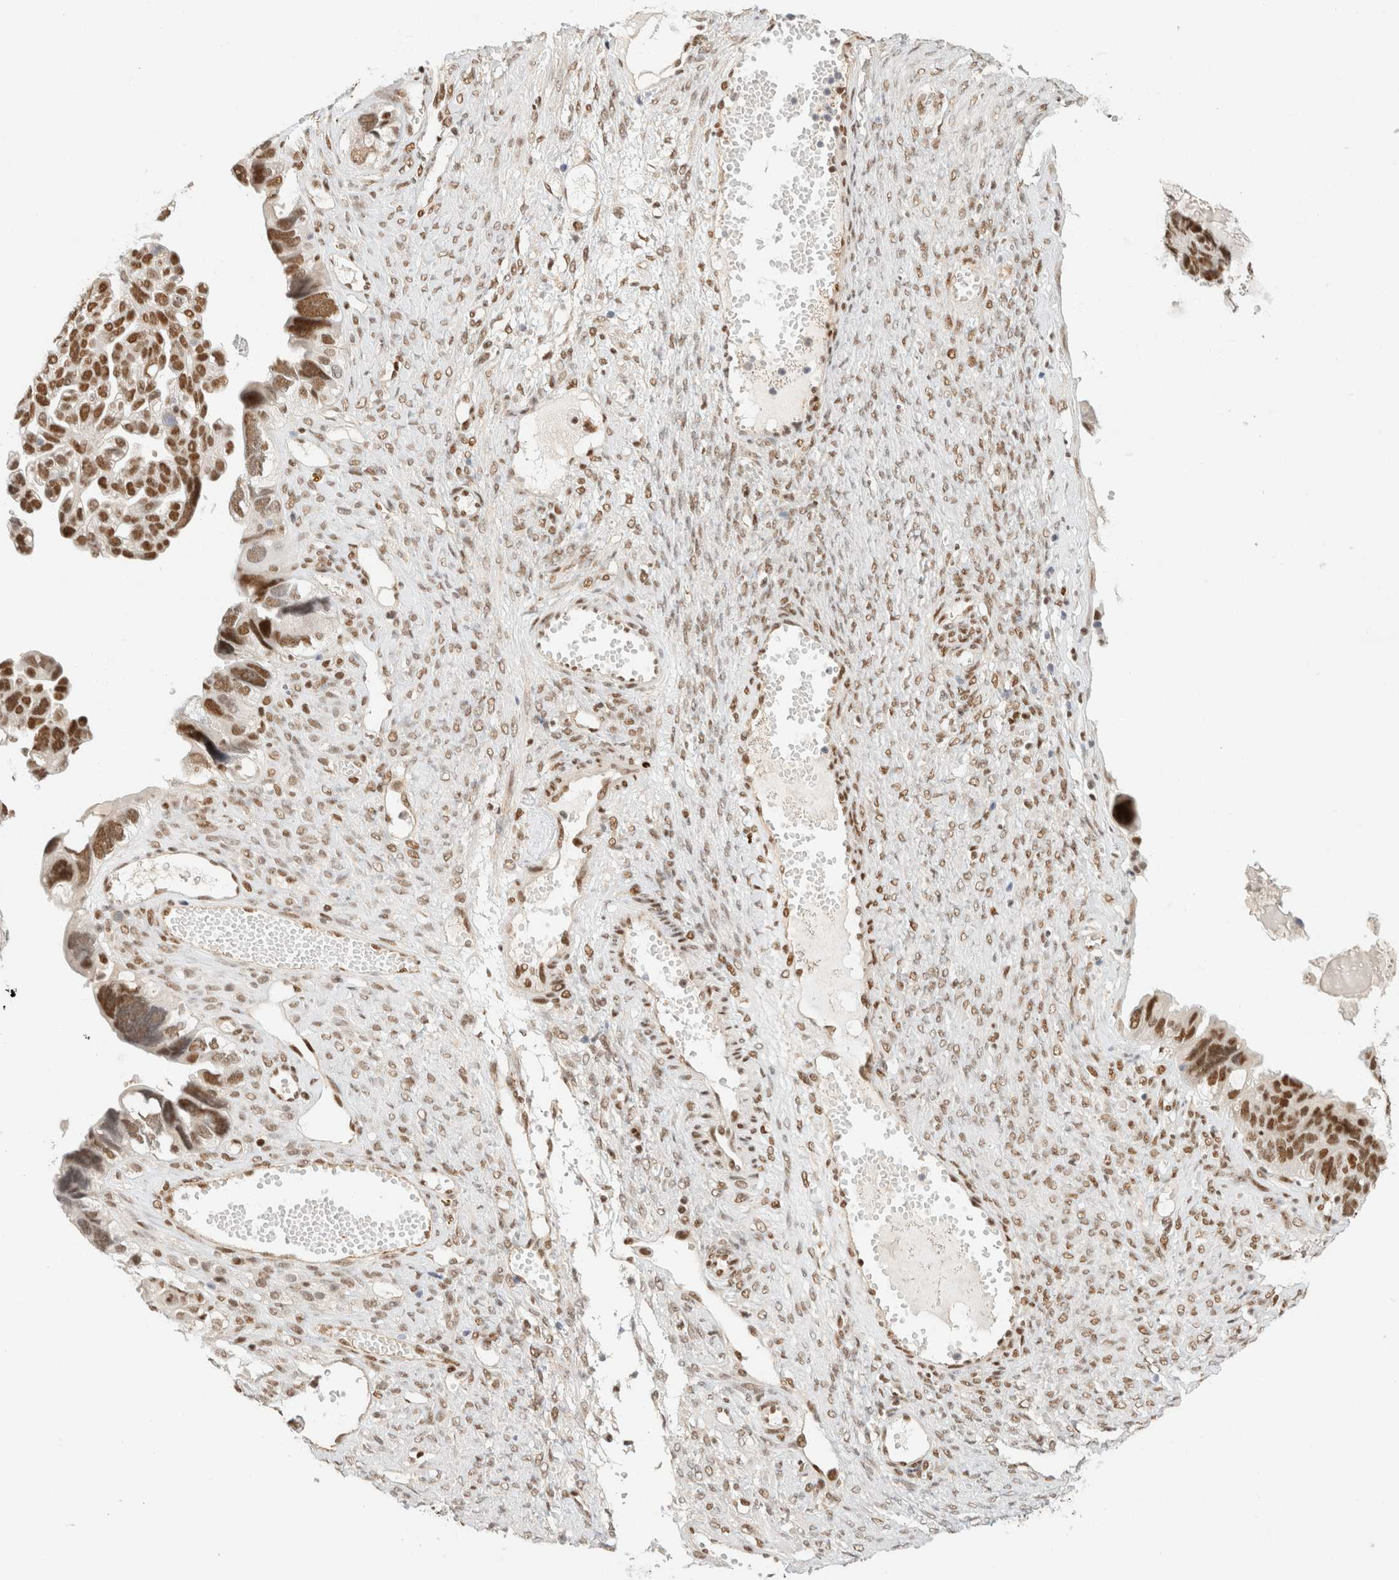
{"staining": {"intensity": "strong", "quantity": ">75%", "location": "nuclear"}, "tissue": "ovarian cancer", "cell_type": "Tumor cells", "image_type": "cancer", "snomed": [{"axis": "morphology", "description": "Cystadenocarcinoma, serous, NOS"}, {"axis": "topography", "description": "Ovary"}], "caption": "Brown immunohistochemical staining in ovarian serous cystadenocarcinoma reveals strong nuclear expression in approximately >75% of tumor cells.", "gene": "ZNF768", "patient": {"sex": "female", "age": 79}}